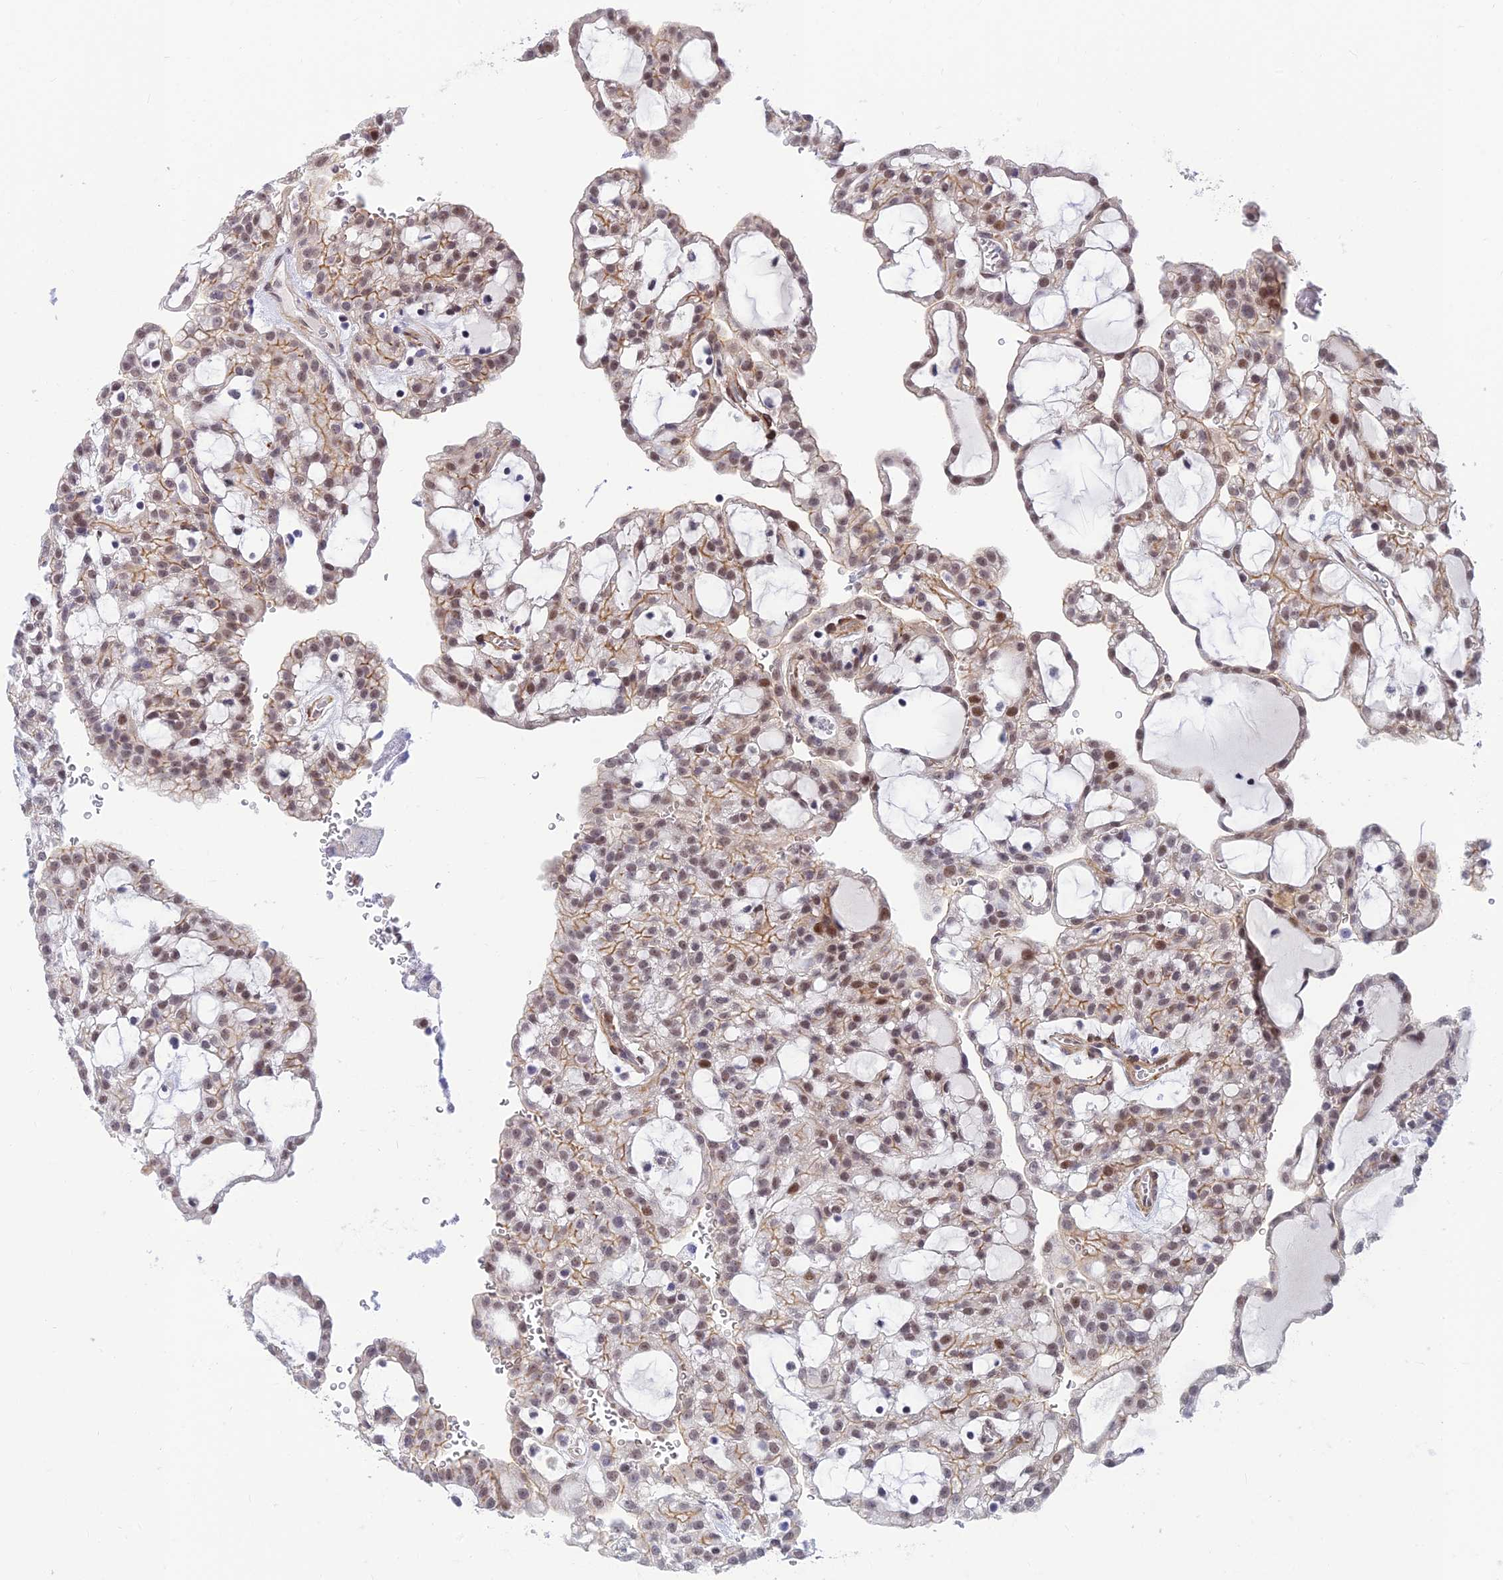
{"staining": {"intensity": "weak", "quantity": "25%-75%", "location": "nuclear"}, "tissue": "renal cancer", "cell_type": "Tumor cells", "image_type": "cancer", "snomed": [{"axis": "morphology", "description": "Adenocarcinoma, NOS"}, {"axis": "topography", "description": "Kidney"}], "caption": "Renal adenocarcinoma stained for a protein demonstrates weak nuclear positivity in tumor cells. (DAB (3,3'-diaminobenzidine) = brown stain, brightfield microscopy at high magnification).", "gene": "CLK4", "patient": {"sex": "male", "age": 63}}